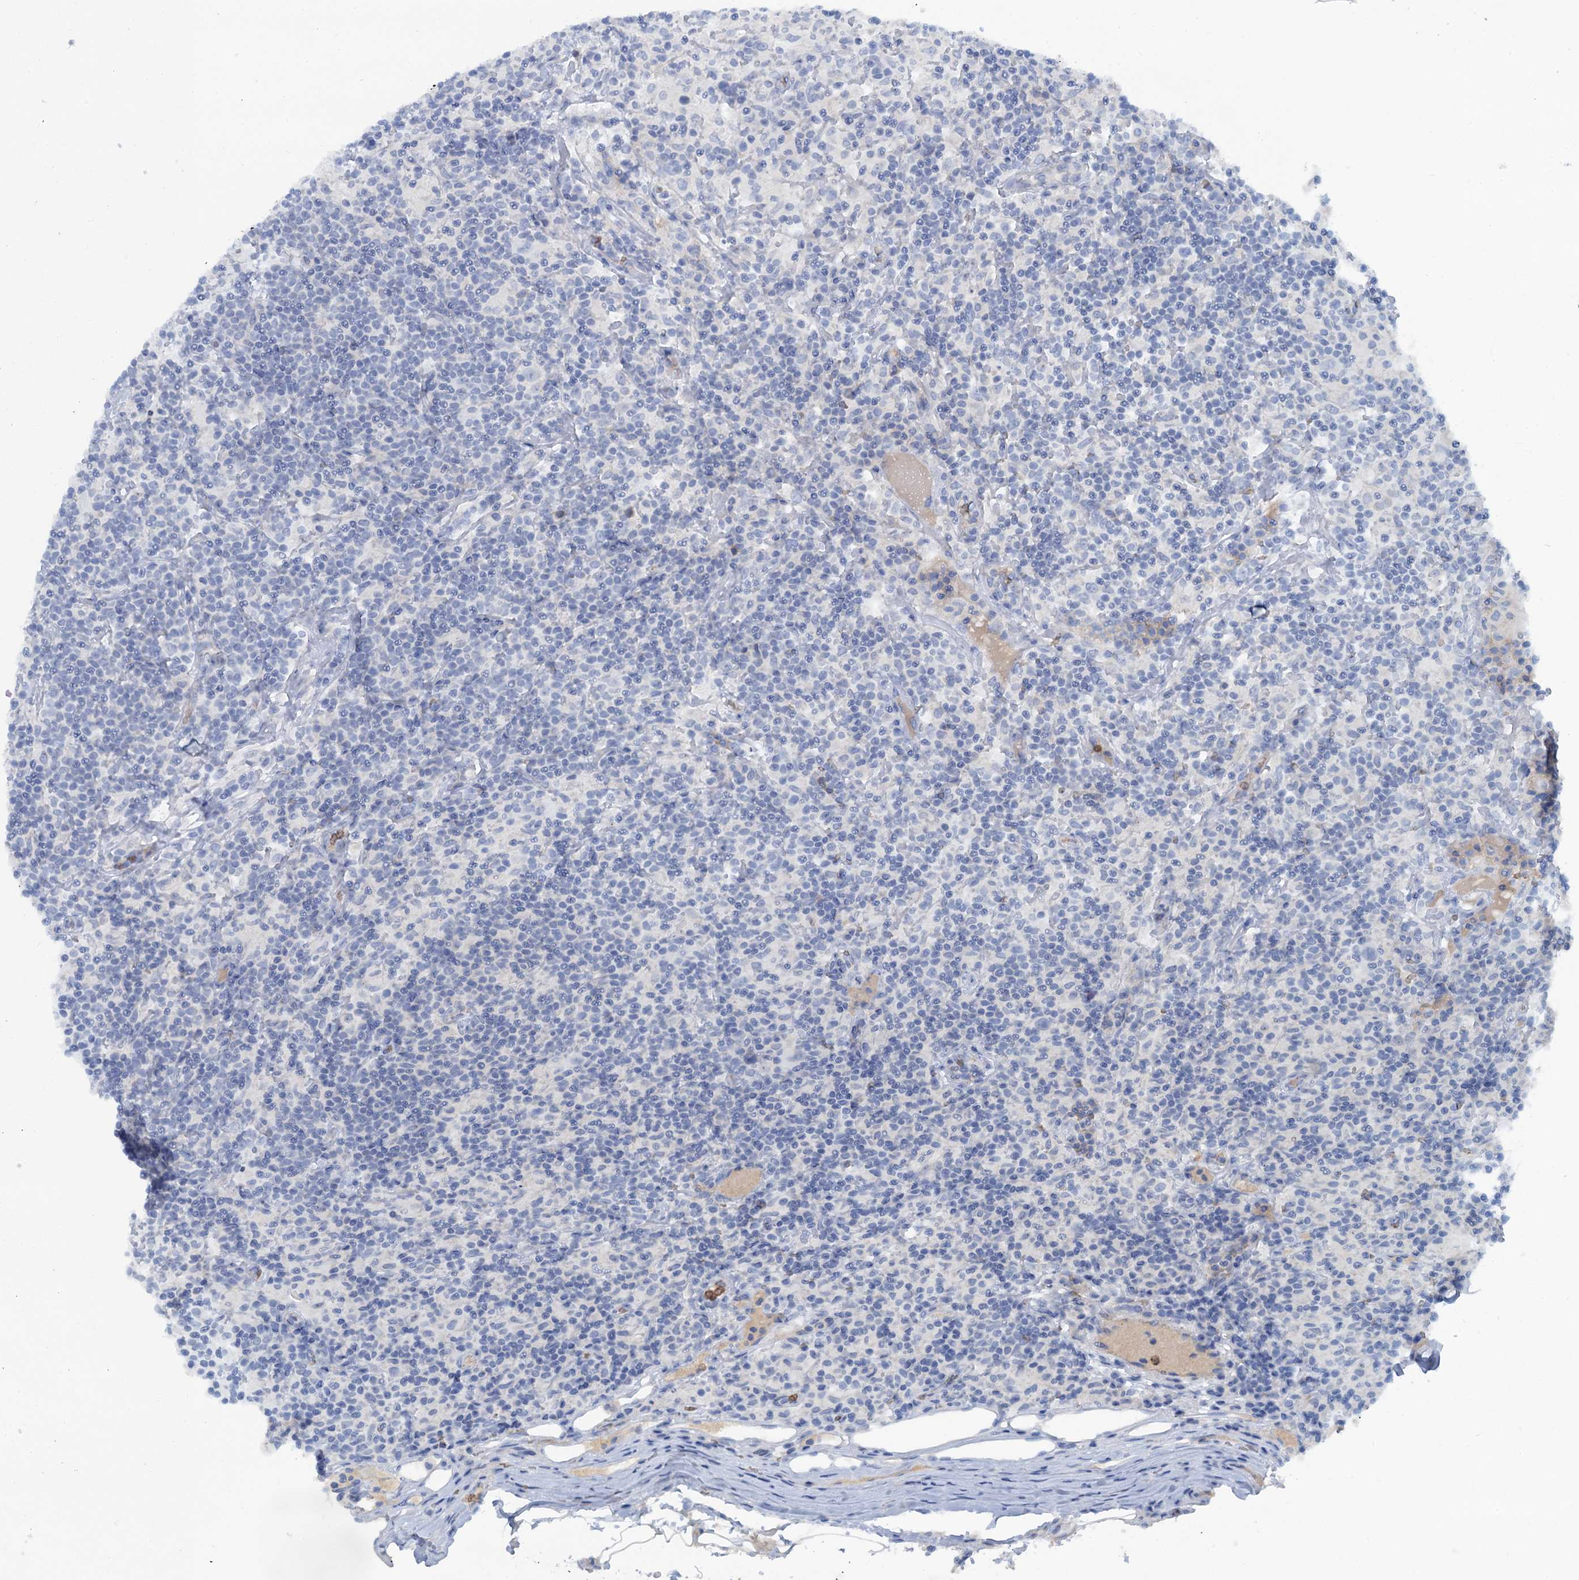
{"staining": {"intensity": "negative", "quantity": "none", "location": "none"}, "tissue": "lymphoma", "cell_type": "Tumor cells", "image_type": "cancer", "snomed": [{"axis": "morphology", "description": "Hodgkin's disease, NOS"}, {"axis": "topography", "description": "Lymph node"}], "caption": "Human lymphoma stained for a protein using IHC exhibits no positivity in tumor cells.", "gene": "MYADML2", "patient": {"sex": "male", "age": 70}}